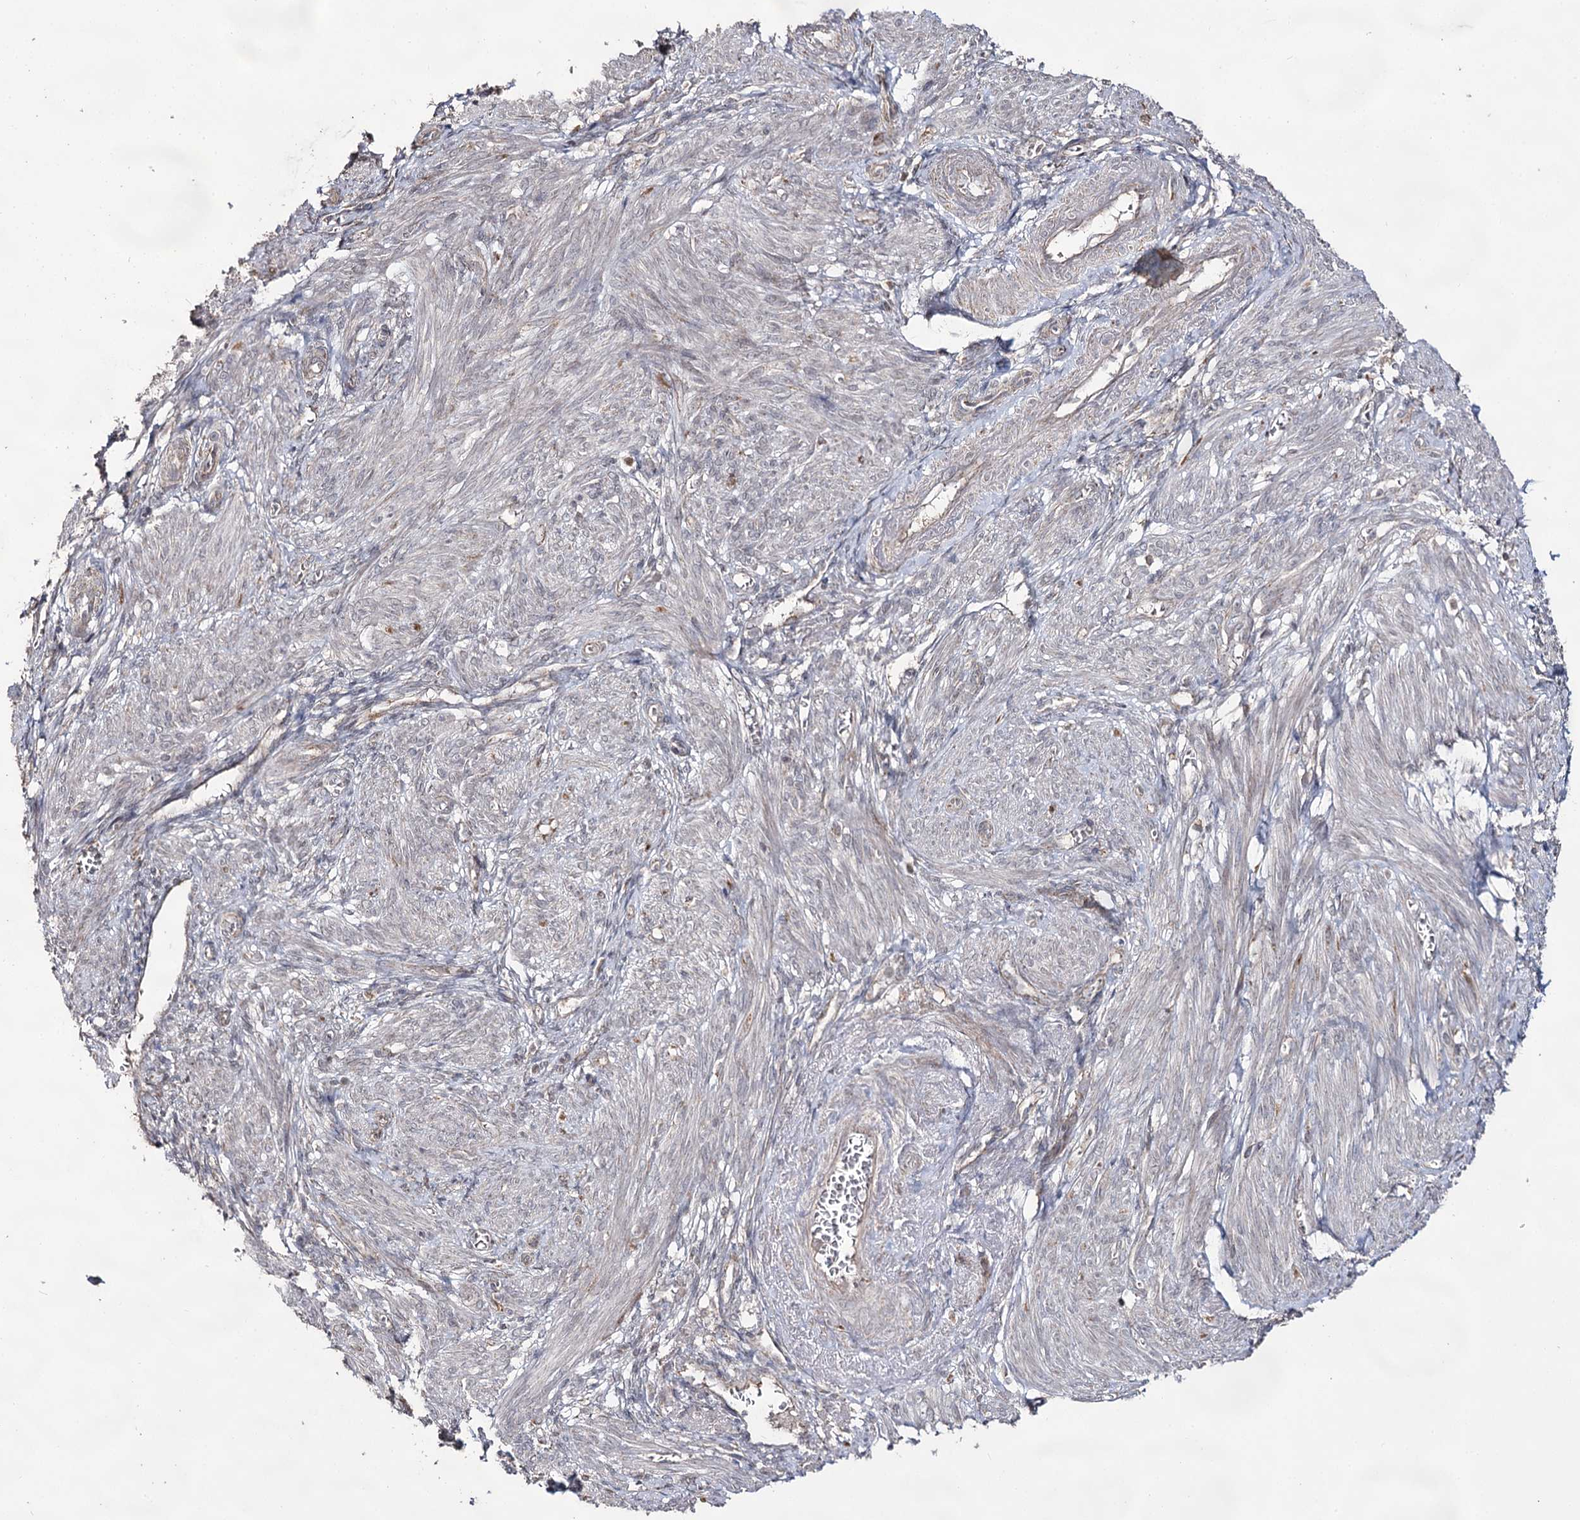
{"staining": {"intensity": "negative", "quantity": "none", "location": "none"}, "tissue": "smooth muscle", "cell_type": "Smooth muscle cells", "image_type": "normal", "snomed": [{"axis": "morphology", "description": "Normal tissue, NOS"}, {"axis": "topography", "description": "Smooth muscle"}], "caption": "This photomicrograph is of unremarkable smooth muscle stained with IHC to label a protein in brown with the nuclei are counter-stained blue. There is no expression in smooth muscle cells.", "gene": "ACTR6", "patient": {"sex": "female", "age": 39}}